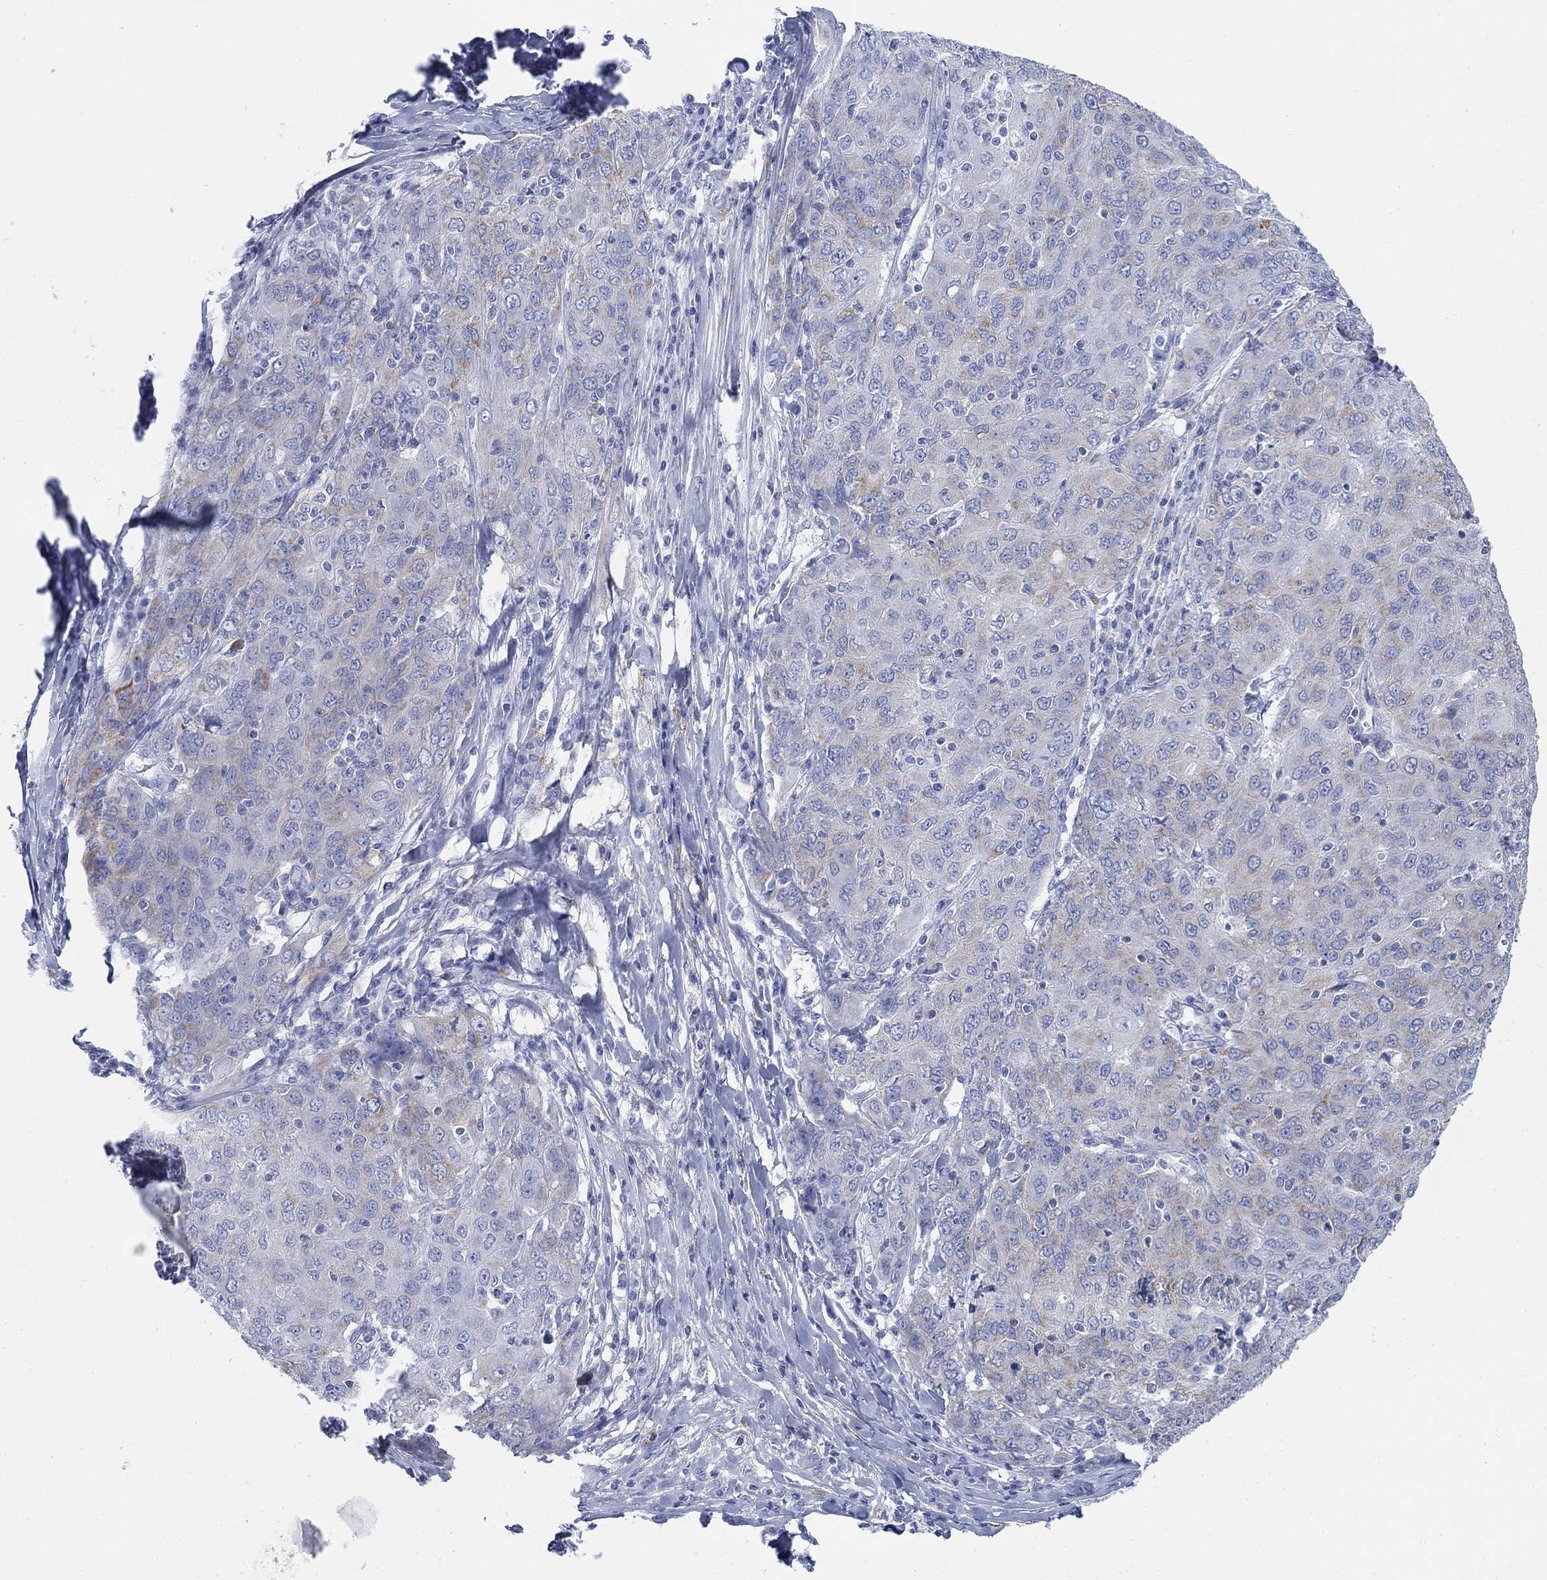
{"staining": {"intensity": "moderate", "quantity": "<25%", "location": "cytoplasmic/membranous"}, "tissue": "ovarian cancer", "cell_type": "Tumor cells", "image_type": "cancer", "snomed": [{"axis": "morphology", "description": "Carcinoma, endometroid"}, {"axis": "topography", "description": "Ovary"}], "caption": "The histopathology image exhibits immunohistochemical staining of endometroid carcinoma (ovarian). There is moderate cytoplasmic/membranous positivity is identified in about <25% of tumor cells.", "gene": "SCCPDH", "patient": {"sex": "female", "age": 50}}